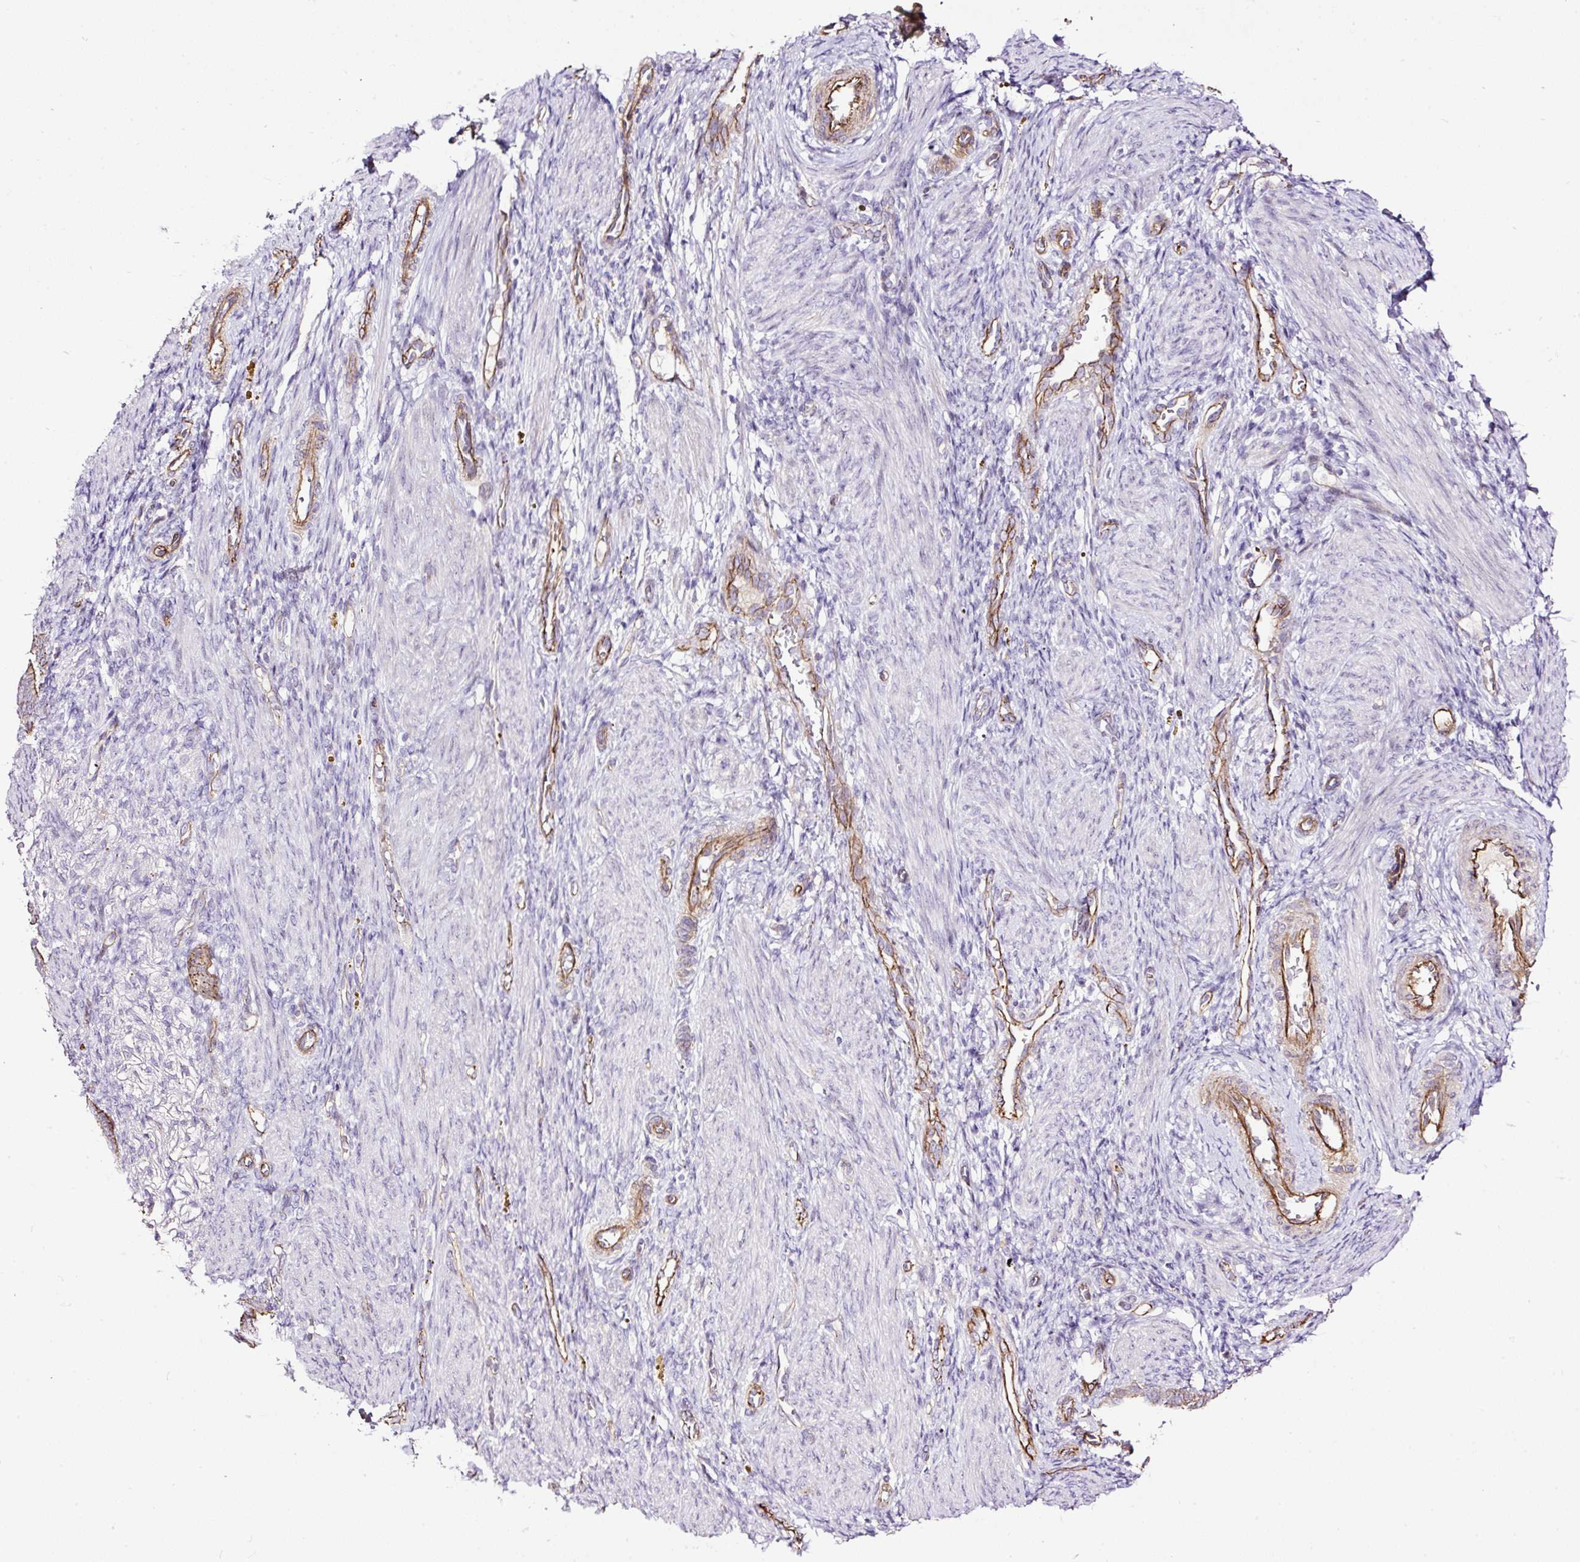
{"staining": {"intensity": "negative", "quantity": "none", "location": "none"}, "tissue": "endometrium", "cell_type": "Cells in endometrial stroma", "image_type": "normal", "snomed": [{"axis": "morphology", "description": "Normal tissue, NOS"}, {"axis": "topography", "description": "Endometrium"}], "caption": "Immunohistochemistry photomicrograph of unremarkable endometrium: endometrium stained with DAB shows no significant protein expression in cells in endometrial stroma.", "gene": "MAGEB16", "patient": {"sex": "female", "age": 34}}